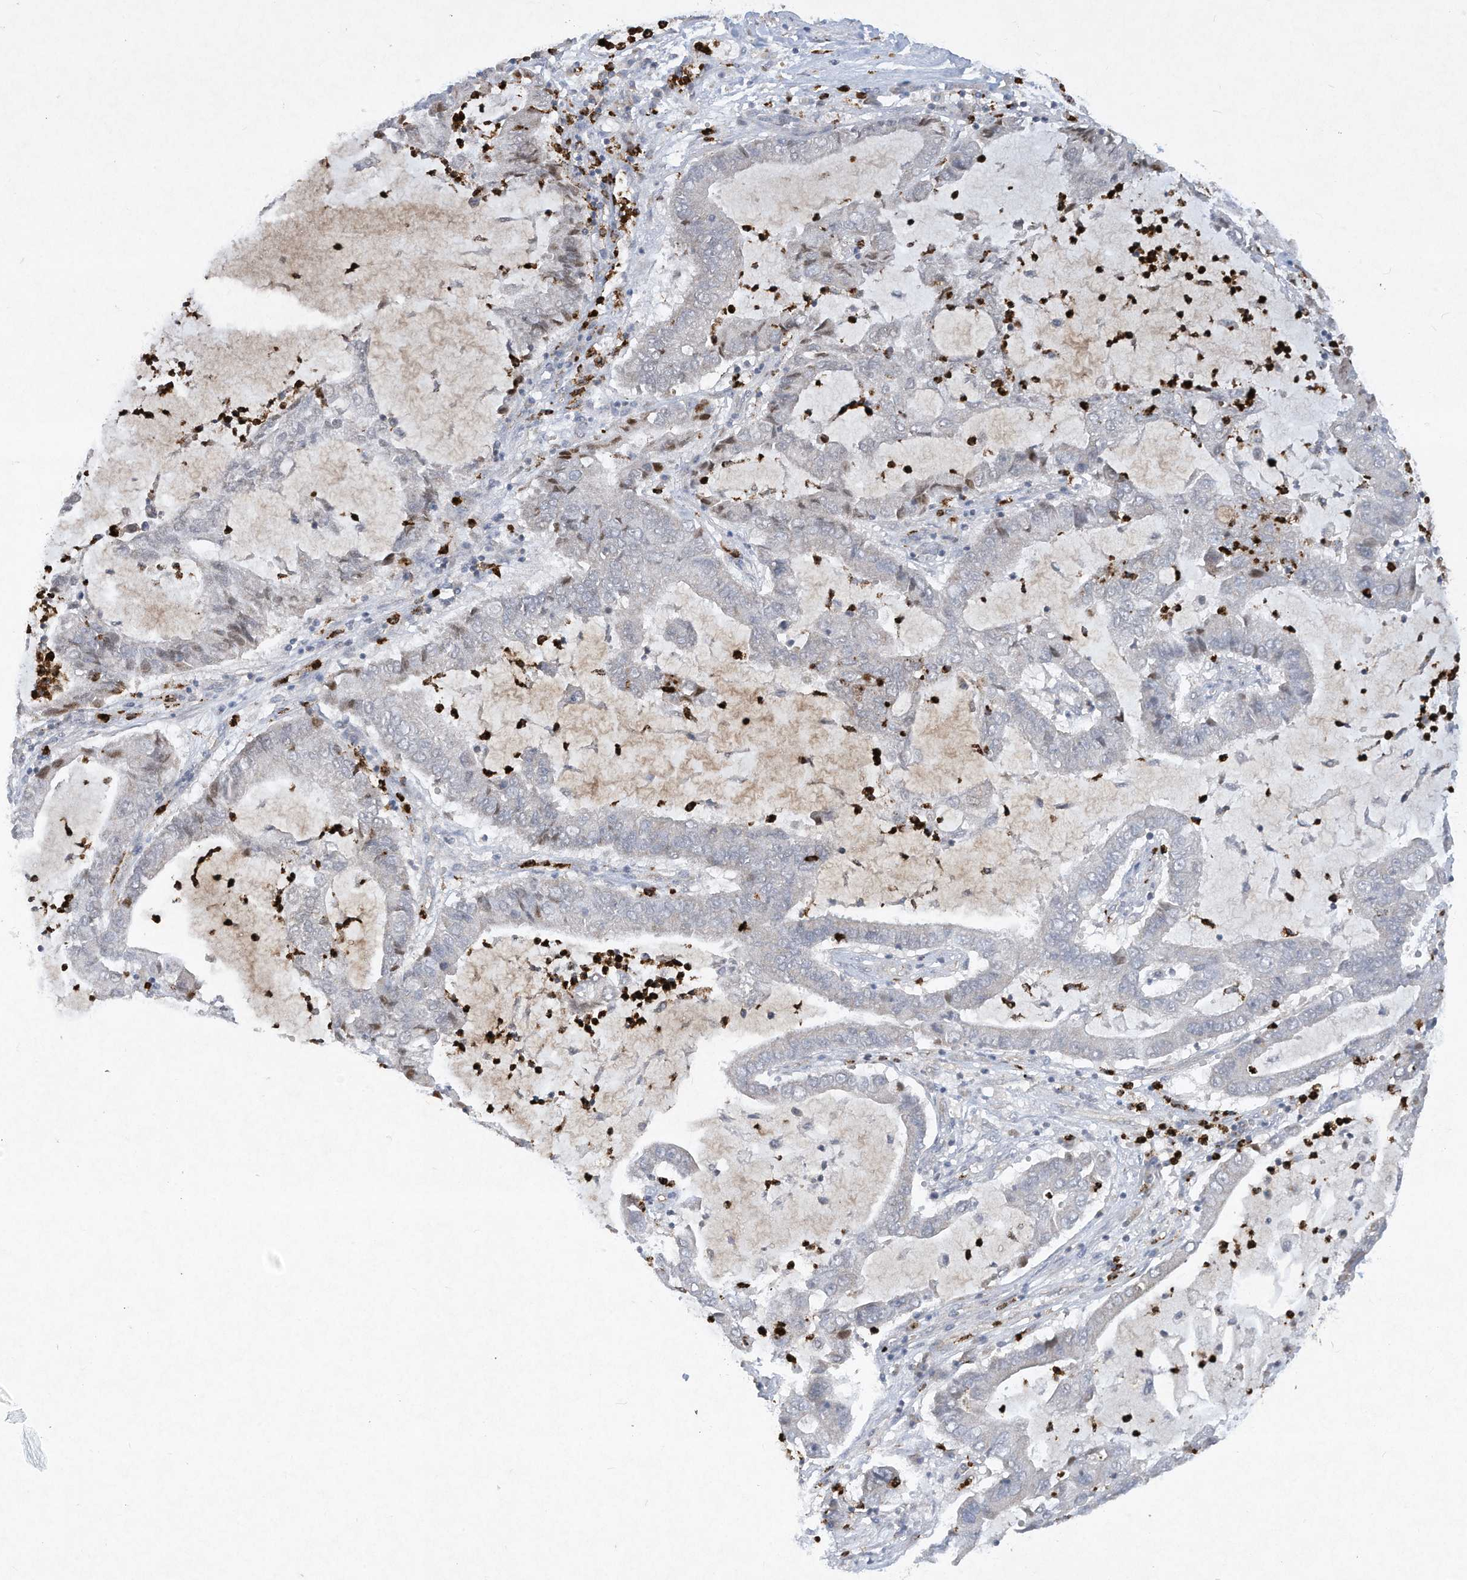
{"staining": {"intensity": "weak", "quantity": "<25%", "location": "nuclear"}, "tissue": "lung cancer", "cell_type": "Tumor cells", "image_type": "cancer", "snomed": [{"axis": "morphology", "description": "Adenocarcinoma, NOS"}, {"axis": "topography", "description": "Lung"}], "caption": "Immunohistochemistry (IHC) of adenocarcinoma (lung) exhibits no positivity in tumor cells.", "gene": "CHRNA4", "patient": {"sex": "female", "age": 51}}